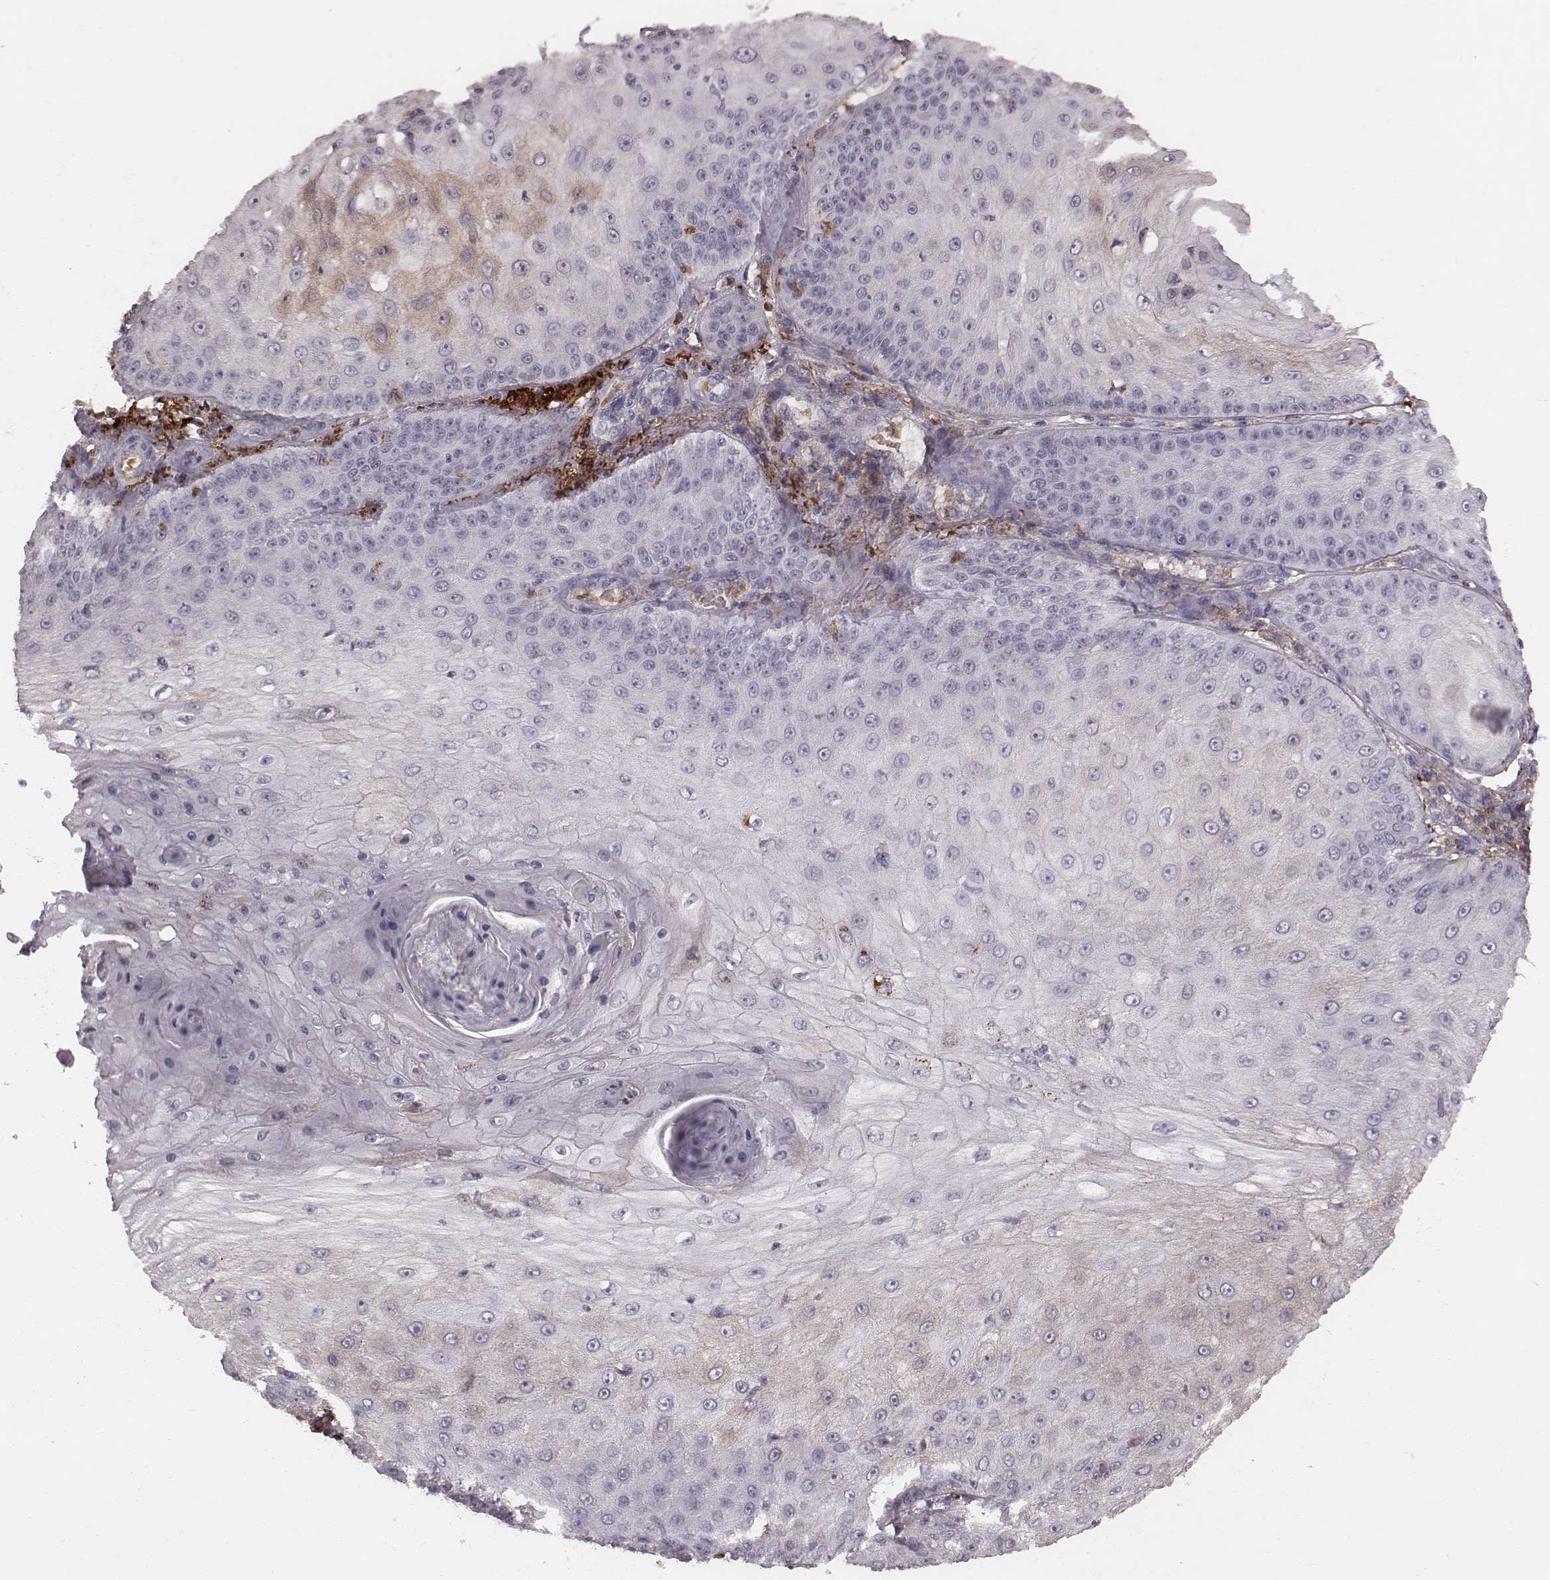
{"staining": {"intensity": "negative", "quantity": "none", "location": "none"}, "tissue": "skin cancer", "cell_type": "Tumor cells", "image_type": "cancer", "snomed": [{"axis": "morphology", "description": "Squamous cell carcinoma, NOS"}, {"axis": "topography", "description": "Skin"}], "caption": "The photomicrograph reveals no significant staining in tumor cells of skin cancer.", "gene": "CFTR", "patient": {"sex": "male", "age": 70}}